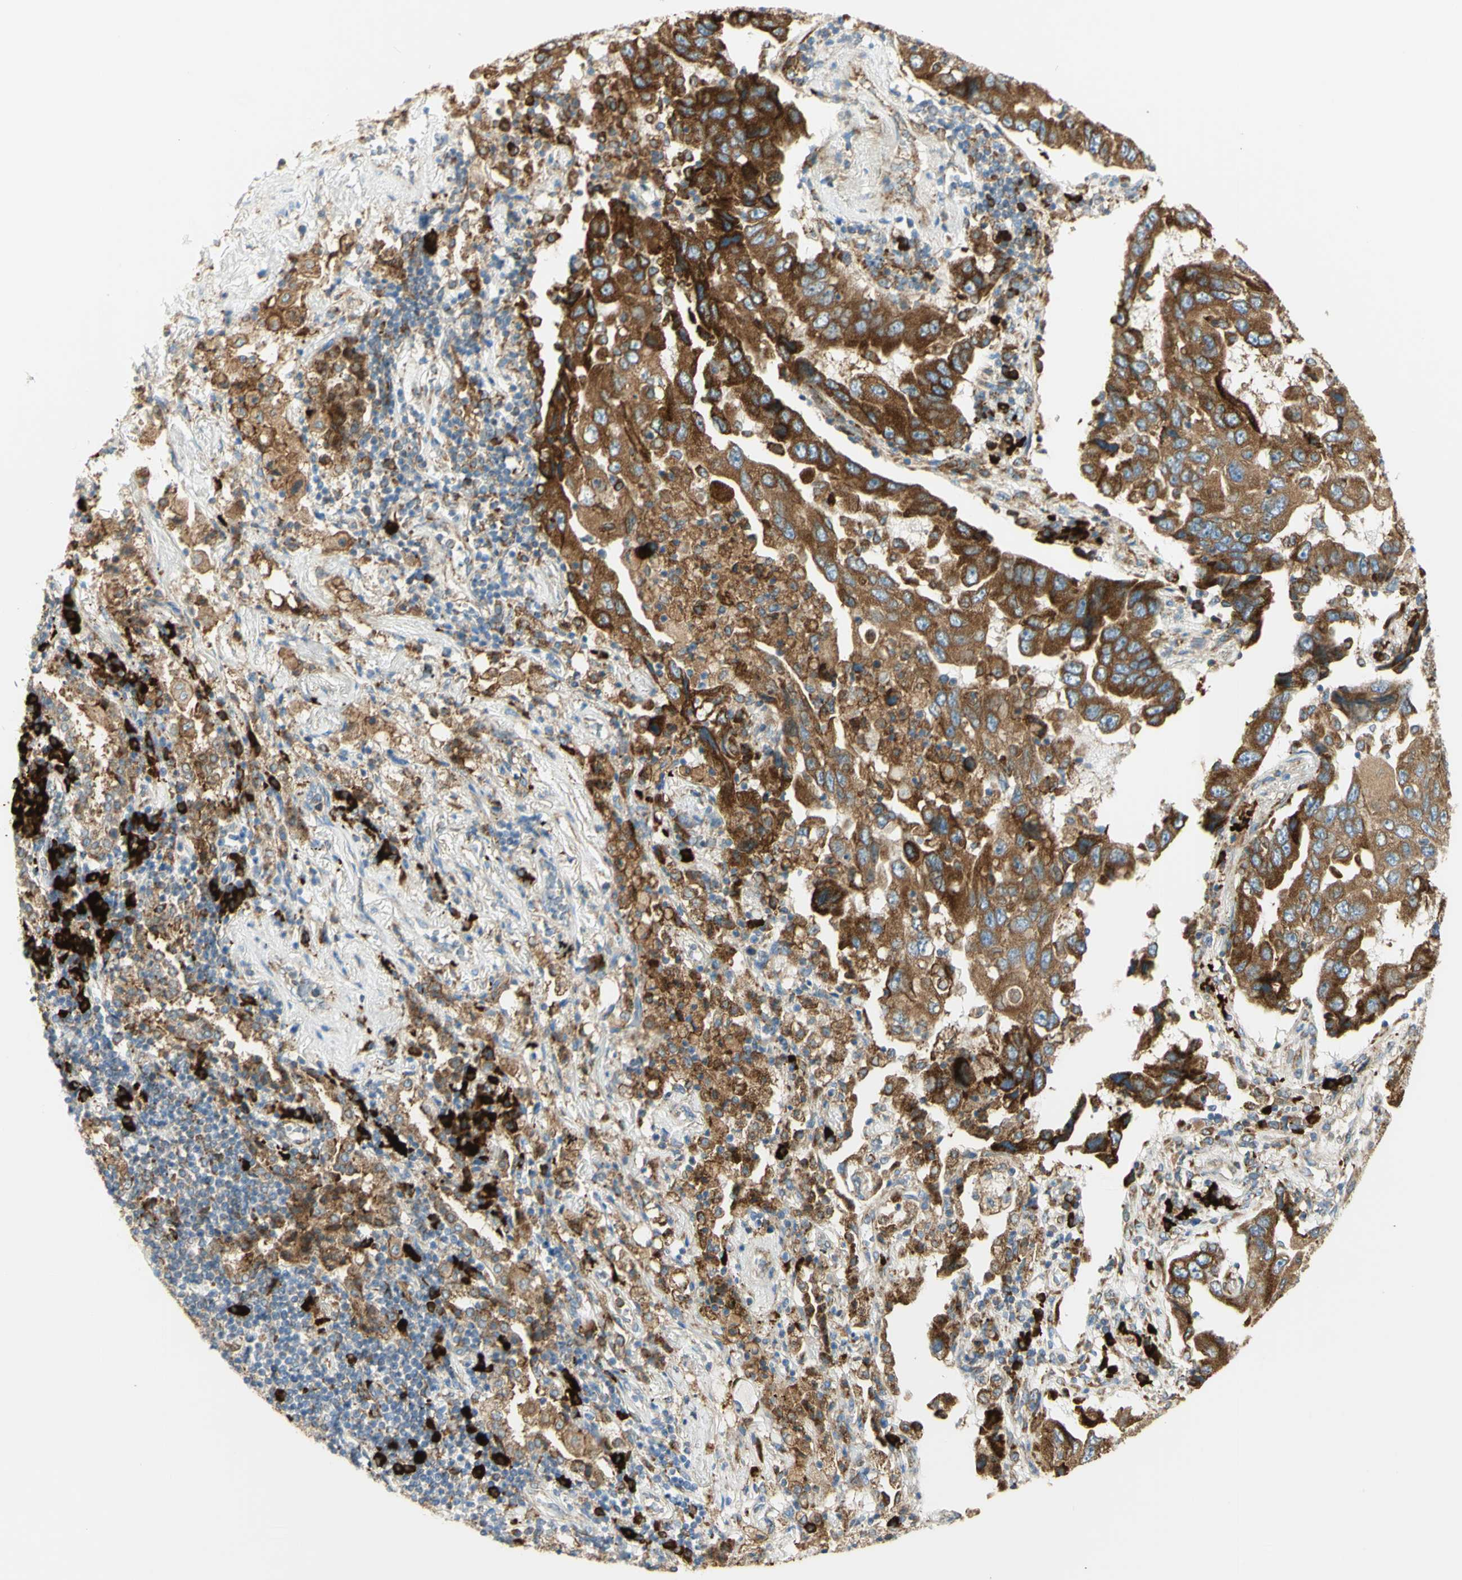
{"staining": {"intensity": "strong", "quantity": ">75%", "location": "cytoplasmic/membranous"}, "tissue": "lung cancer", "cell_type": "Tumor cells", "image_type": "cancer", "snomed": [{"axis": "morphology", "description": "Adenocarcinoma, NOS"}, {"axis": "topography", "description": "Lung"}], "caption": "This micrograph demonstrates immunohistochemistry staining of lung cancer, with high strong cytoplasmic/membranous expression in approximately >75% of tumor cells.", "gene": "MANF", "patient": {"sex": "female", "age": 65}}